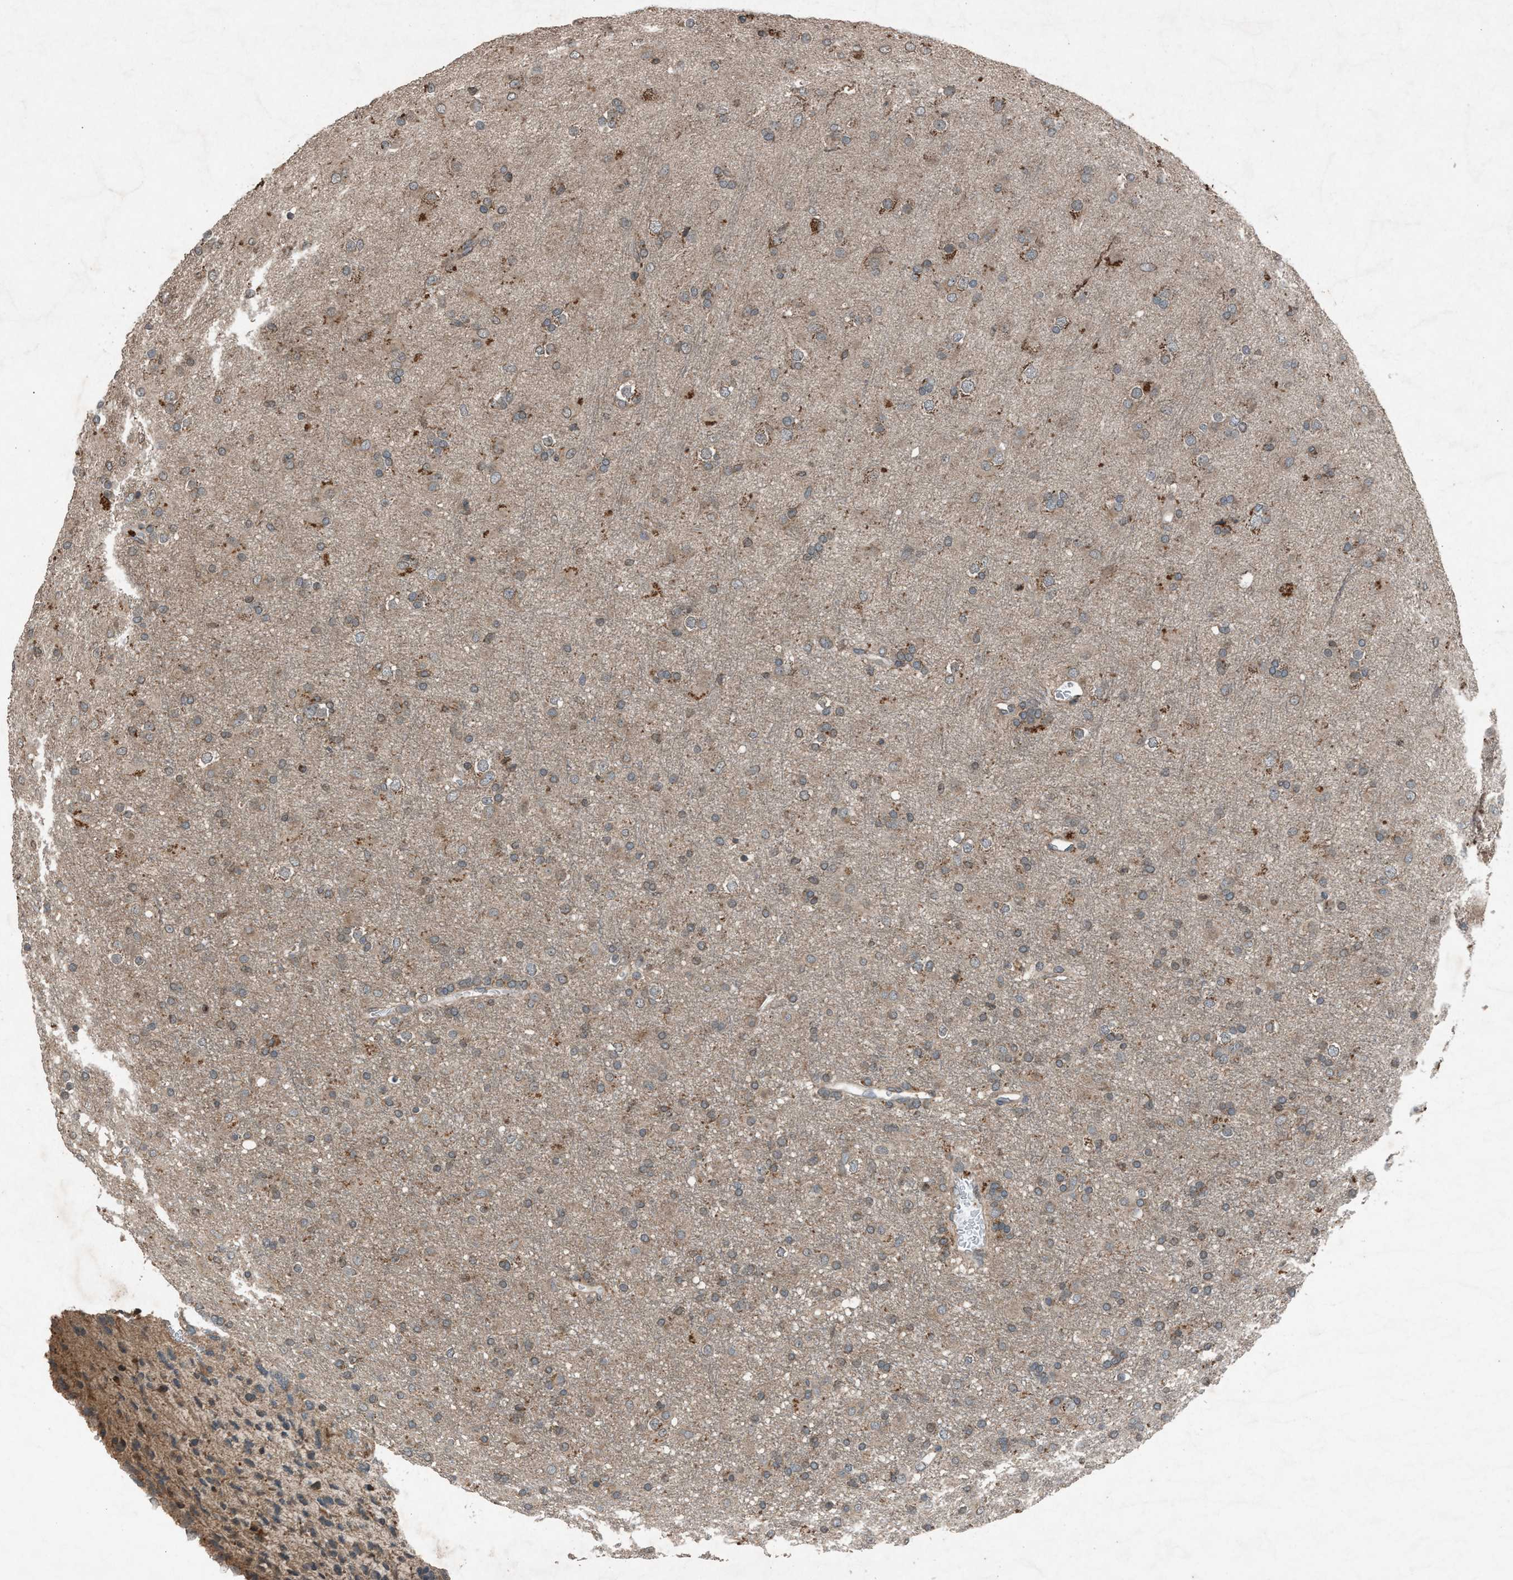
{"staining": {"intensity": "weak", "quantity": ">75%", "location": "cytoplasmic/membranous"}, "tissue": "glioma", "cell_type": "Tumor cells", "image_type": "cancer", "snomed": [{"axis": "morphology", "description": "Glioma, malignant, Low grade"}, {"axis": "topography", "description": "Brain"}], "caption": "Immunohistochemistry (IHC) micrograph of glioma stained for a protein (brown), which exhibits low levels of weak cytoplasmic/membranous expression in approximately >75% of tumor cells.", "gene": "CALR", "patient": {"sex": "male", "age": 65}}